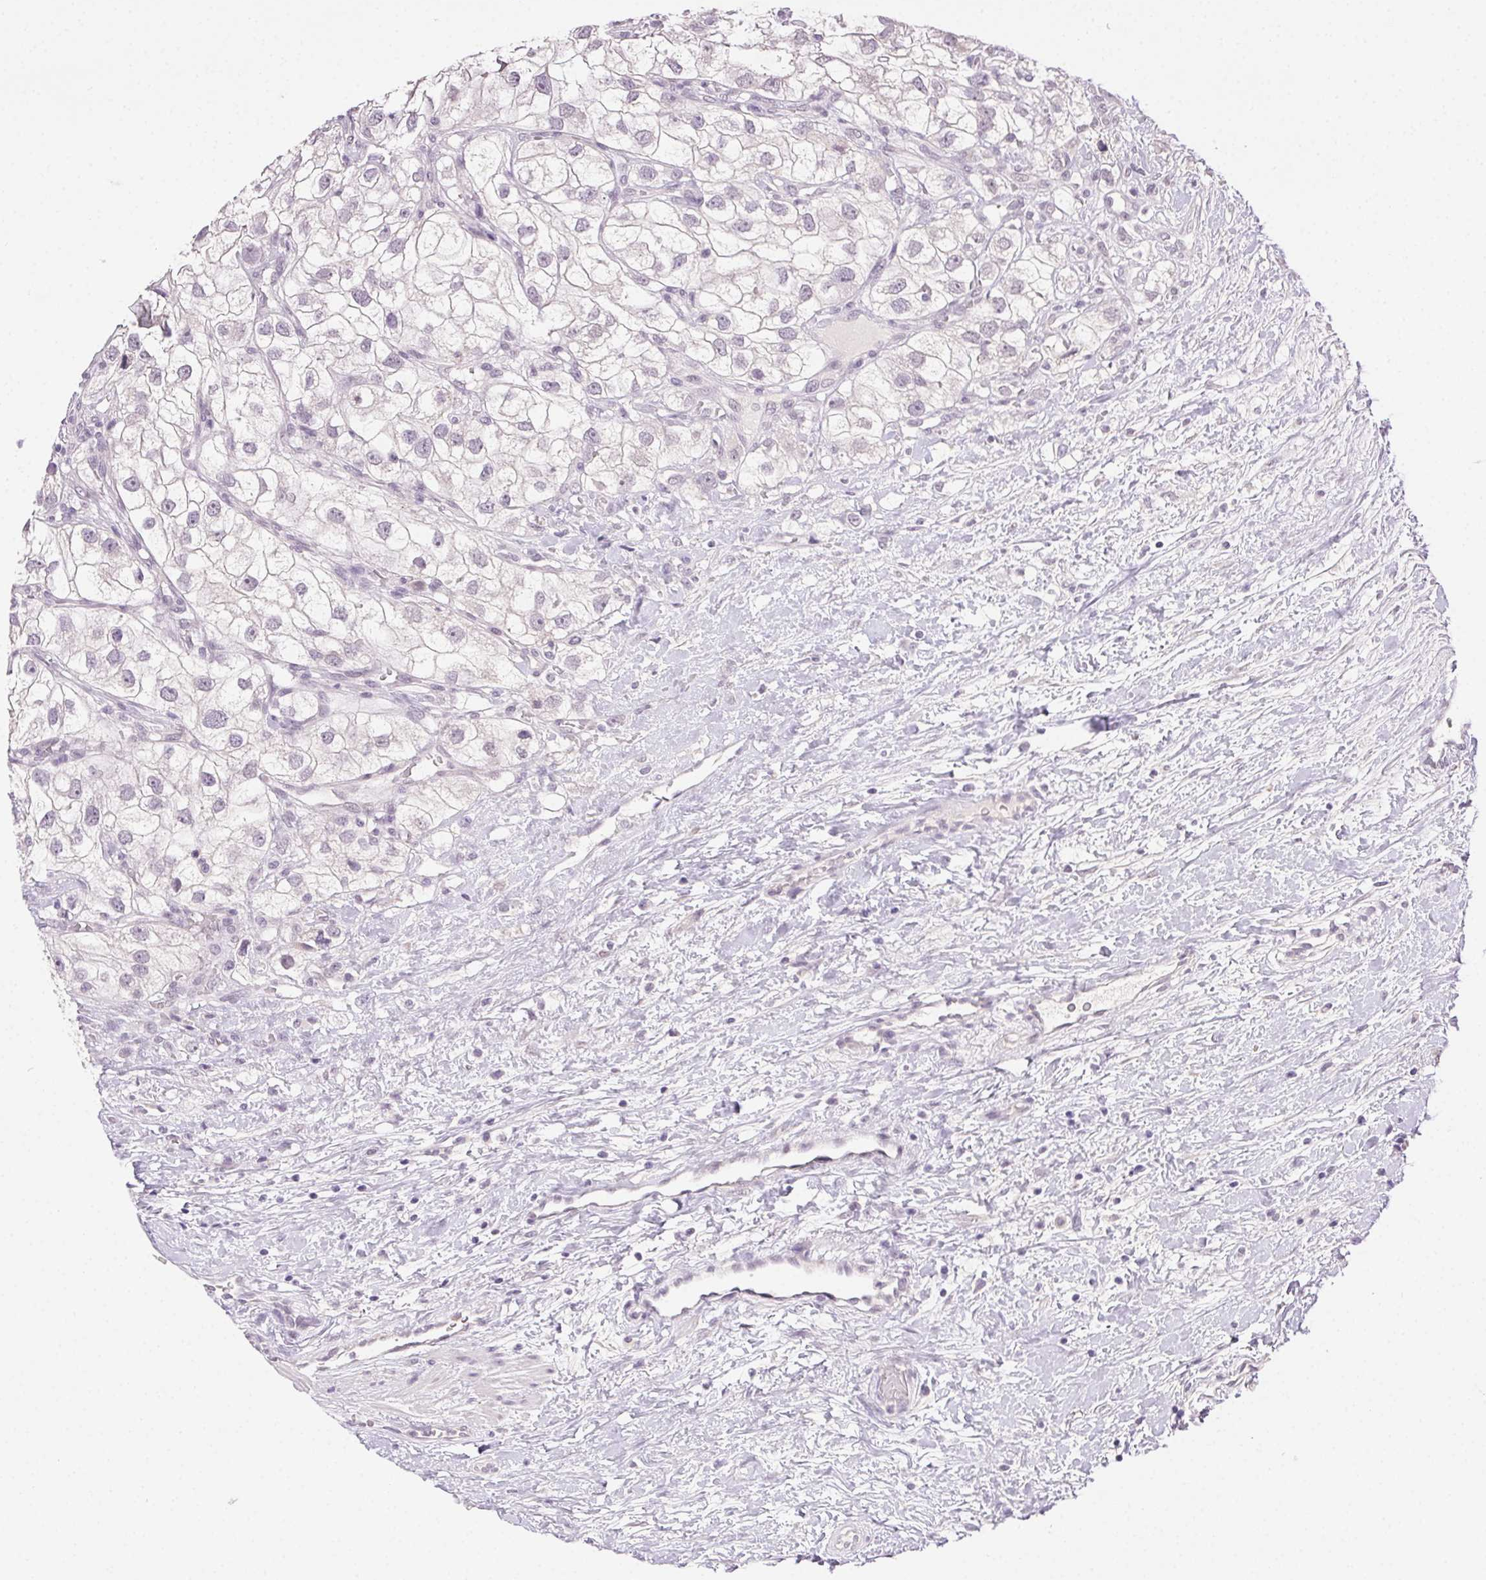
{"staining": {"intensity": "negative", "quantity": "none", "location": "none"}, "tissue": "renal cancer", "cell_type": "Tumor cells", "image_type": "cancer", "snomed": [{"axis": "morphology", "description": "Adenocarcinoma, NOS"}, {"axis": "topography", "description": "Kidney"}], "caption": "Immunohistochemistry micrograph of human renal cancer stained for a protein (brown), which reveals no positivity in tumor cells.", "gene": "CLDN10", "patient": {"sex": "male", "age": 59}}